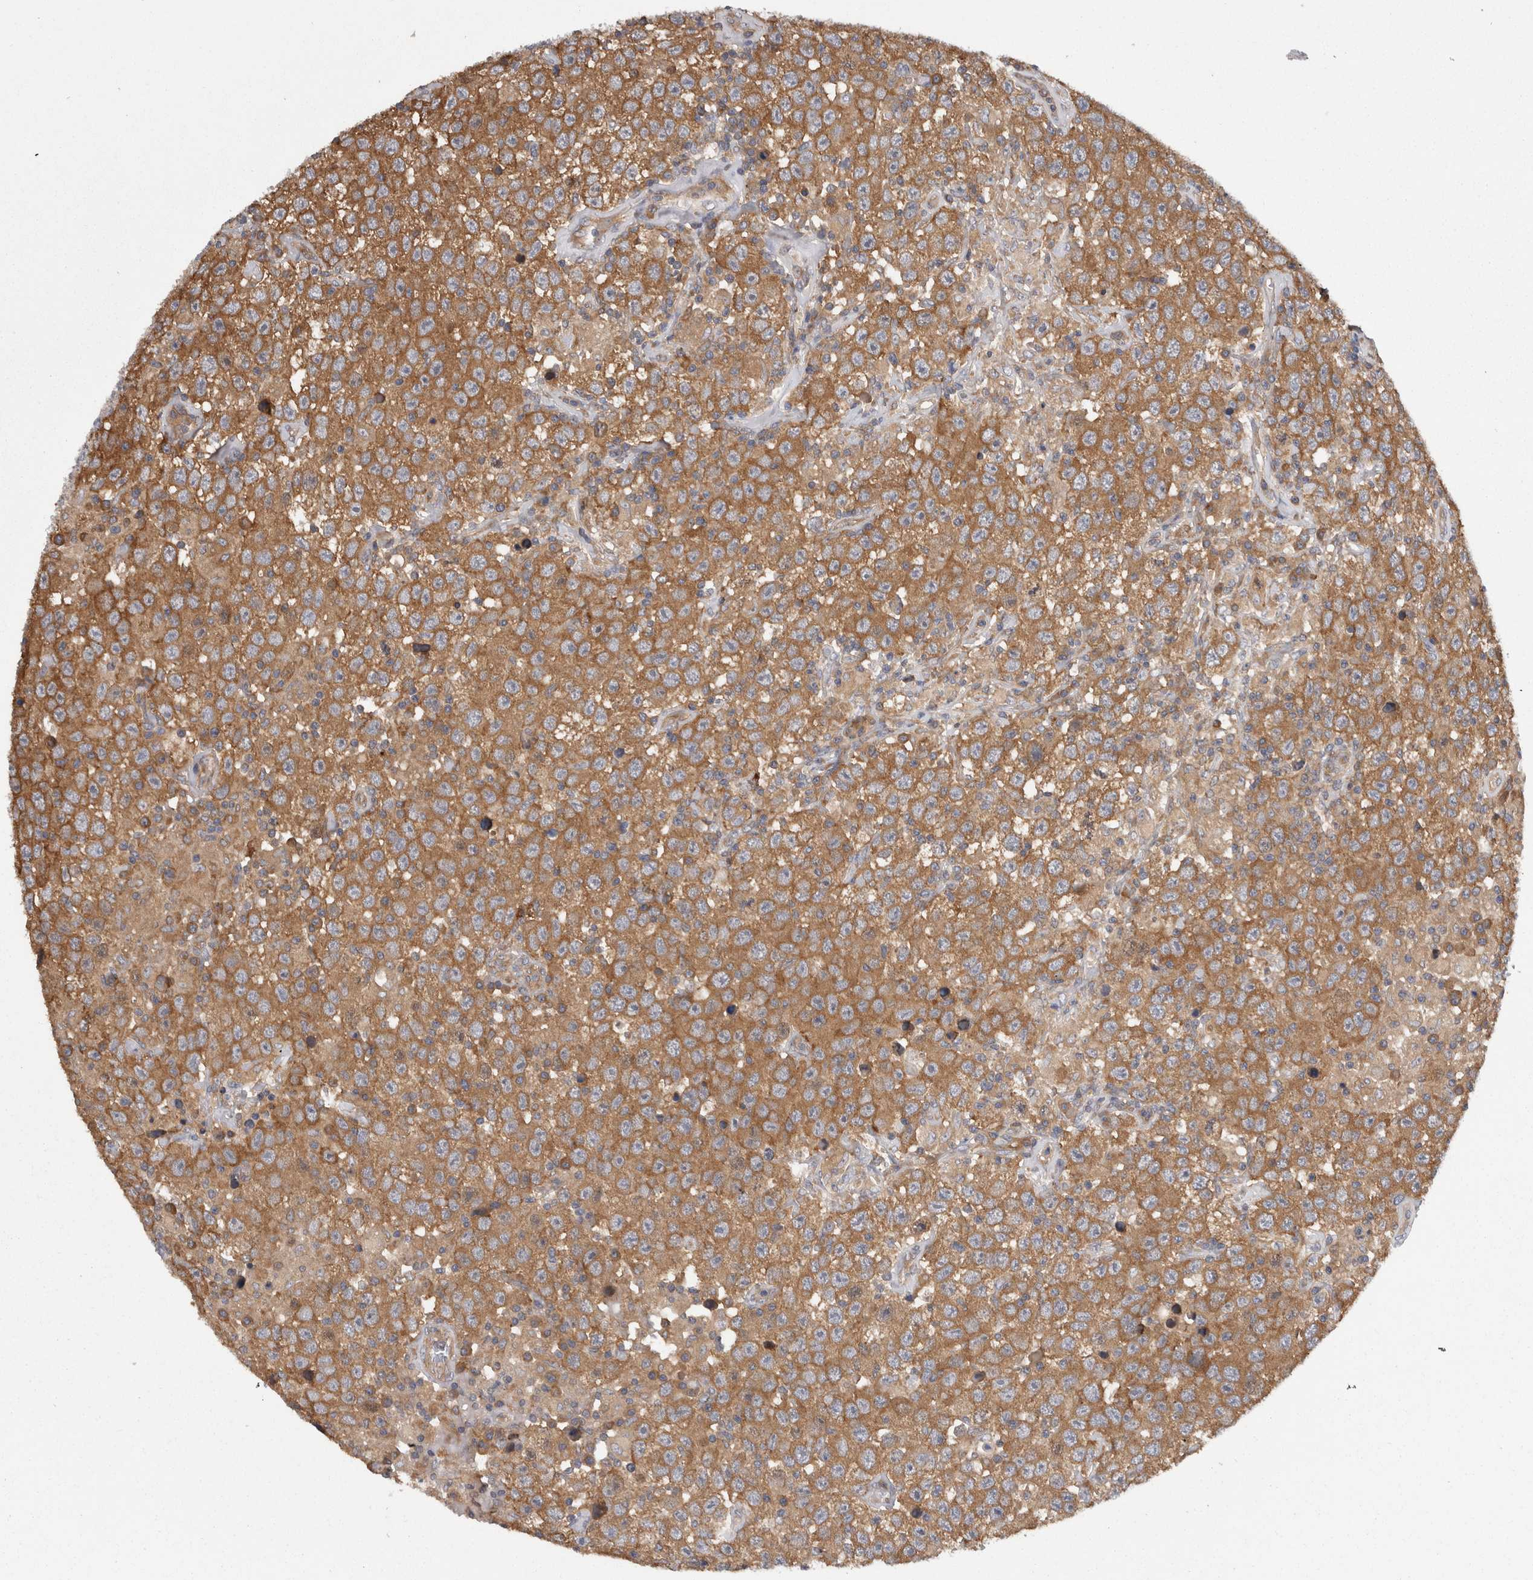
{"staining": {"intensity": "moderate", "quantity": ">75%", "location": "cytoplasmic/membranous"}, "tissue": "testis cancer", "cell_type": "Tumor cells", "image_type": "cancer", "snomed": [{"axis": "morphology", "description": "Seminoma, NOS"}, {"axis": "topography", "description": "Testis"}], "caption": "Tumor cells display medium levels of moderate cytoplasmic/membranous positivity in about >75% of cells in testis seminoma.", "gene": "SMCR8", "patient": {"sex": "male", "age": 41}}